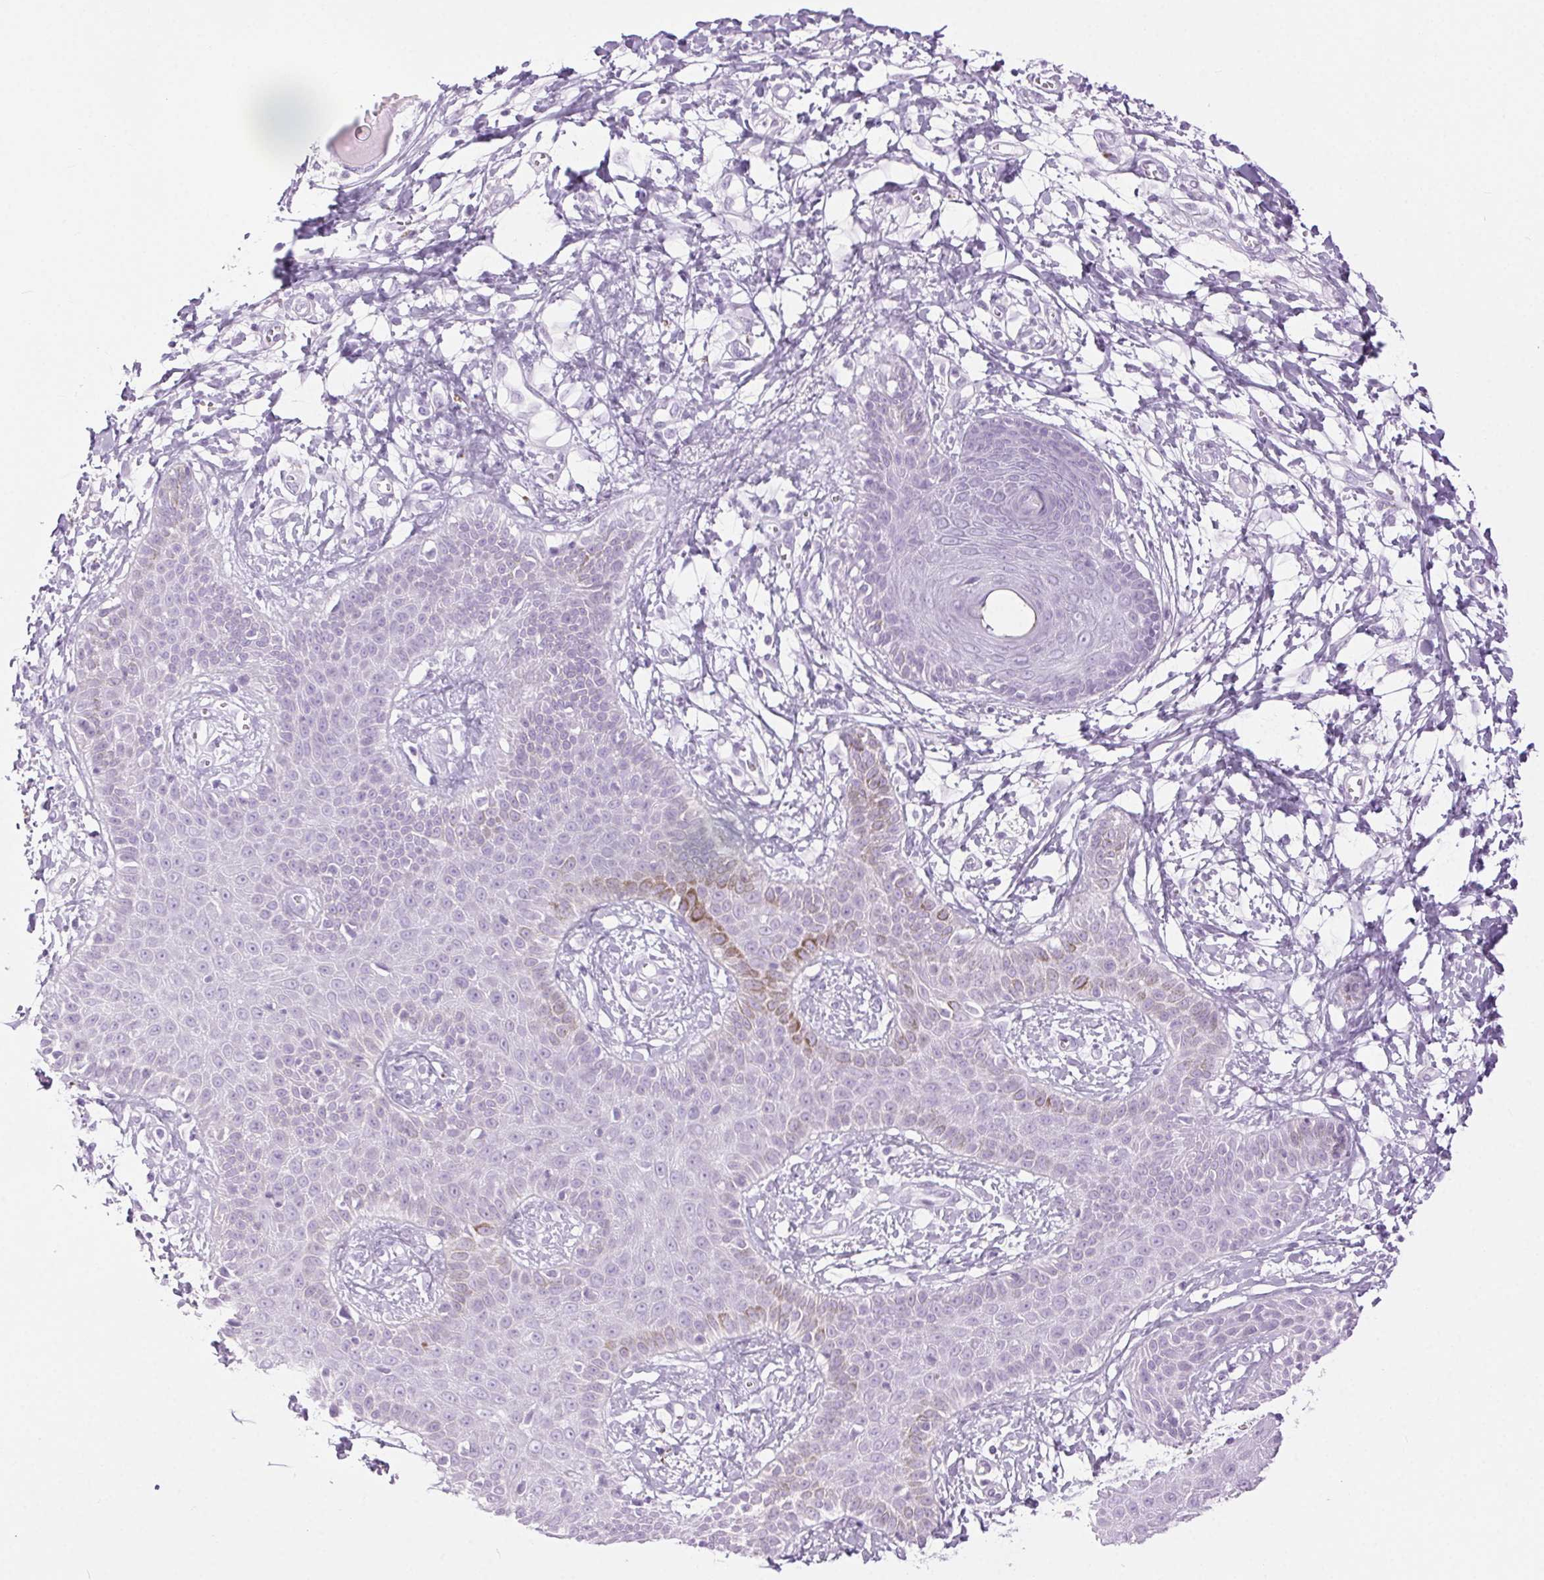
{"staining": {"intensity": "negative", "quantity": "none", "location": "none"}, "tissue": "melanoma", "cell_type": "Tumor cells", "image_type": "cancer", "snomed": [{"axis": "morphology", "description": "Malignant melanoma, NOS"}, {"axis": "topography", "description": "Skin"}], "caption": "This is an immunohistochemistry (IHC) micrograph of human malignant melanoma. There is no positivity in tumor cells.", "gene": "BEND2", "patient": {"sex": "male", "age": 51}}